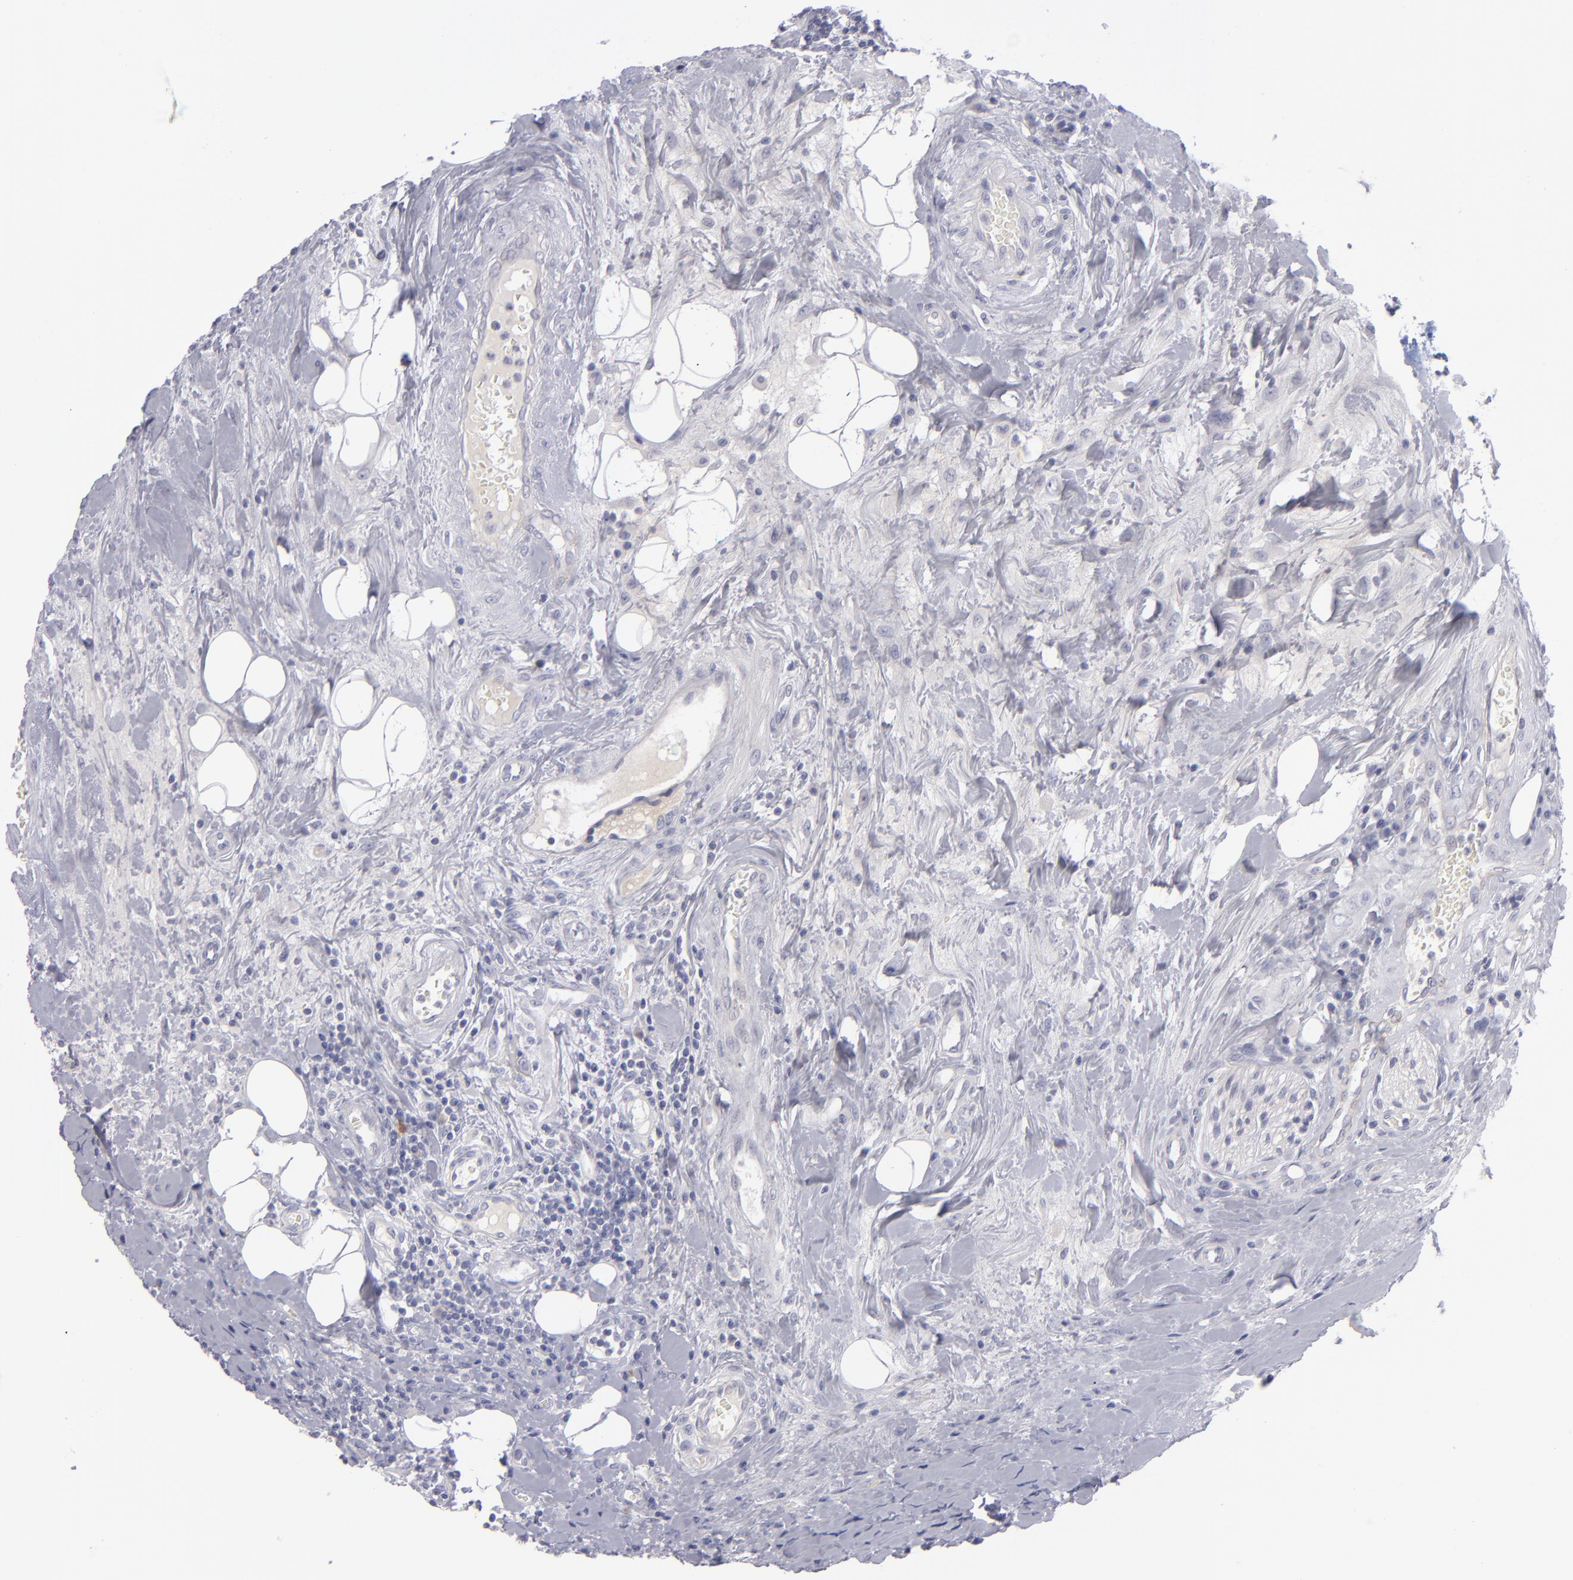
{"staining": {"intensity": "negative", "quantity": "none", "location": "none"}, "tissue": "colorectal cancer", "cell_type": "Tumor cells", "image_type": "cancer", "snomed": [{"axis": "morphology", "description": "Adenocarcinoma, NOS"}, {"axis": "topography", "description": "Colon"}], "caption": "Tumor cells show no significant expression in colorectal cancer (adenocarcinoma). (DAB IHC with hematoxylin counter stain).", "gene": "ITGB4", "patient": {"sex": "male", "age": 54}}